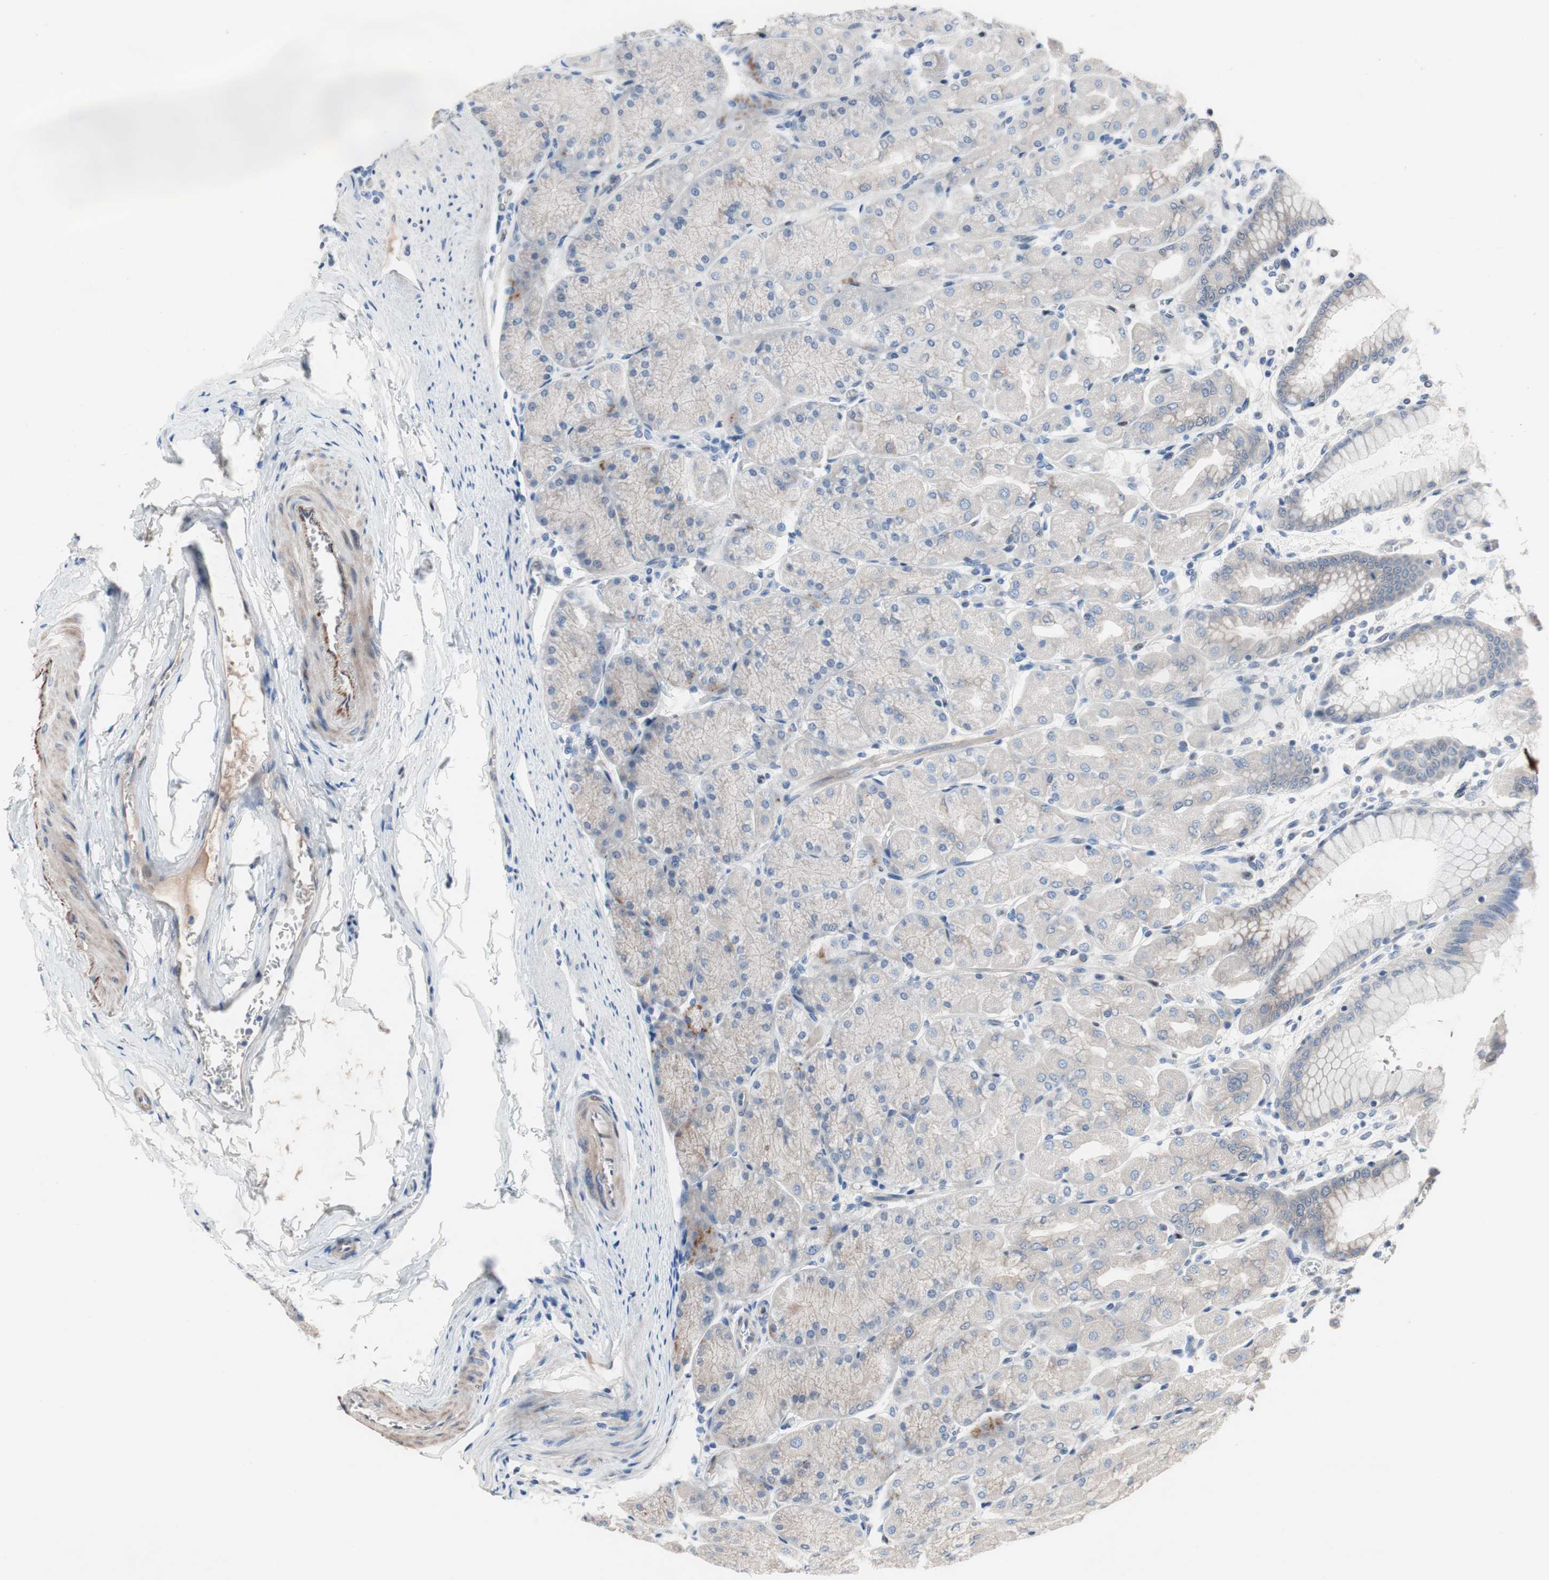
{"staining": {"intensity": "moderate", "quantity": "25%-75%", "location": "cytoplasmic/membranous,nuclear"}, "tissue": "stomach", "cell_type": "Glandular cells", "image_type": "normal", "snomed": [{"axis": "morphology", "description": "Normal tissue, NOS"}, {"axis": "topography", "description": "Stomach, upper"}], "caption": "This photomicrograph displays immunohistochemistry staining of unremarkable stomach, with medium moderate cytoplasmic/membranous,nuclear positivity in about 25%-75% of glandular cells.", "gene": "PINX1", "patient": {"sex": "female", "age": 56}}